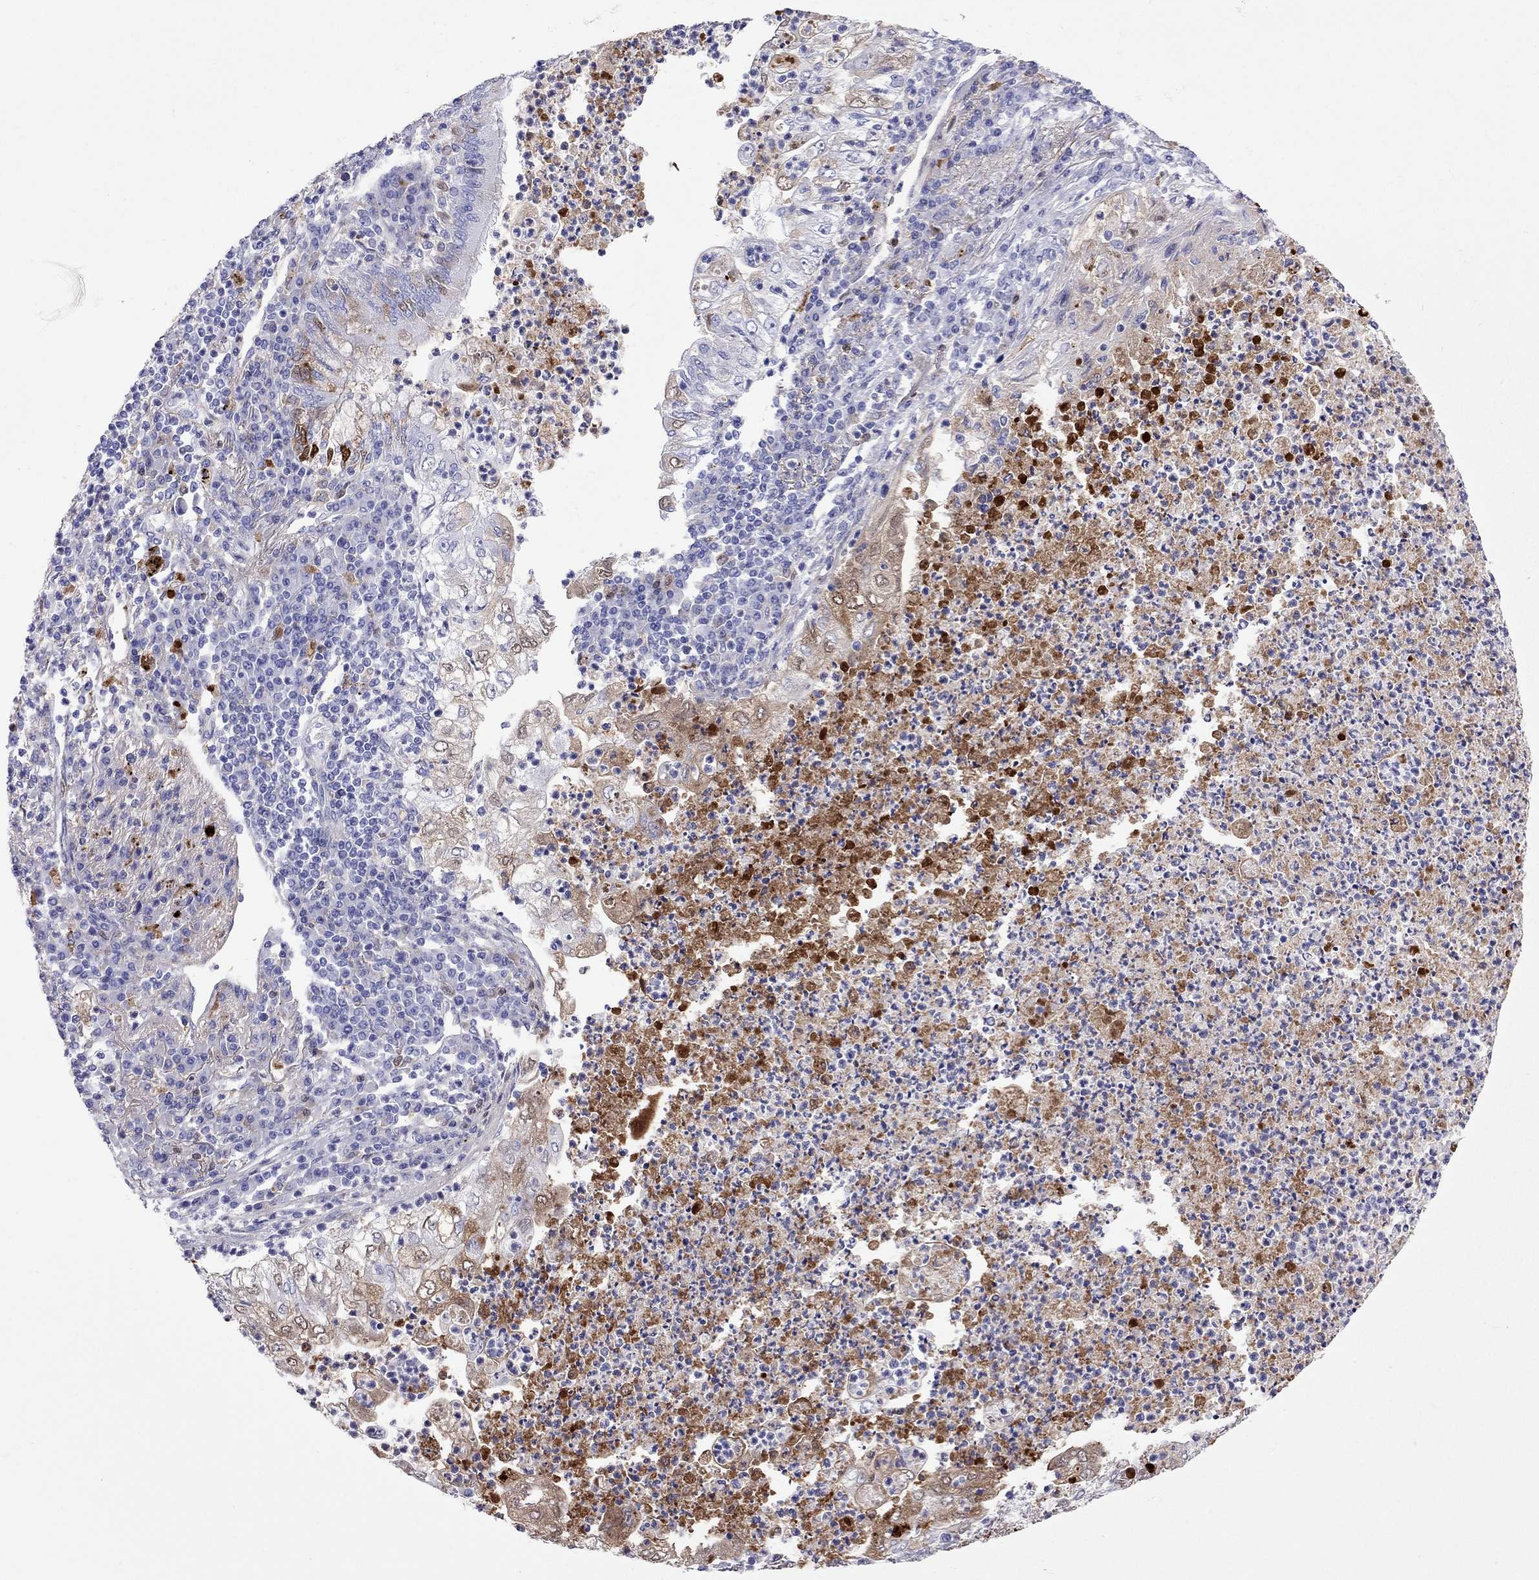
{"staining": {"intensity": "weak", "quantity": "<25%", "location": "cytoplasmic/membranous"}, "tissue": "lung cancer", "cell_type": "Tumor cells", "image_type": "cancer", "snomed": [{"axis": "morphology", "description": "Adenocarcinoma, NOS"}, {"axis": "topography", "description": "Lung"}], "caption": "A high-resolution photomicrograph shows immunohistochemistry (IHC) staining of adenocarcinoma (lung), which shows no significant expression in tumor cells.", "gene": "SERPINA3", "patient": {"sex": "female", "age": 73}}